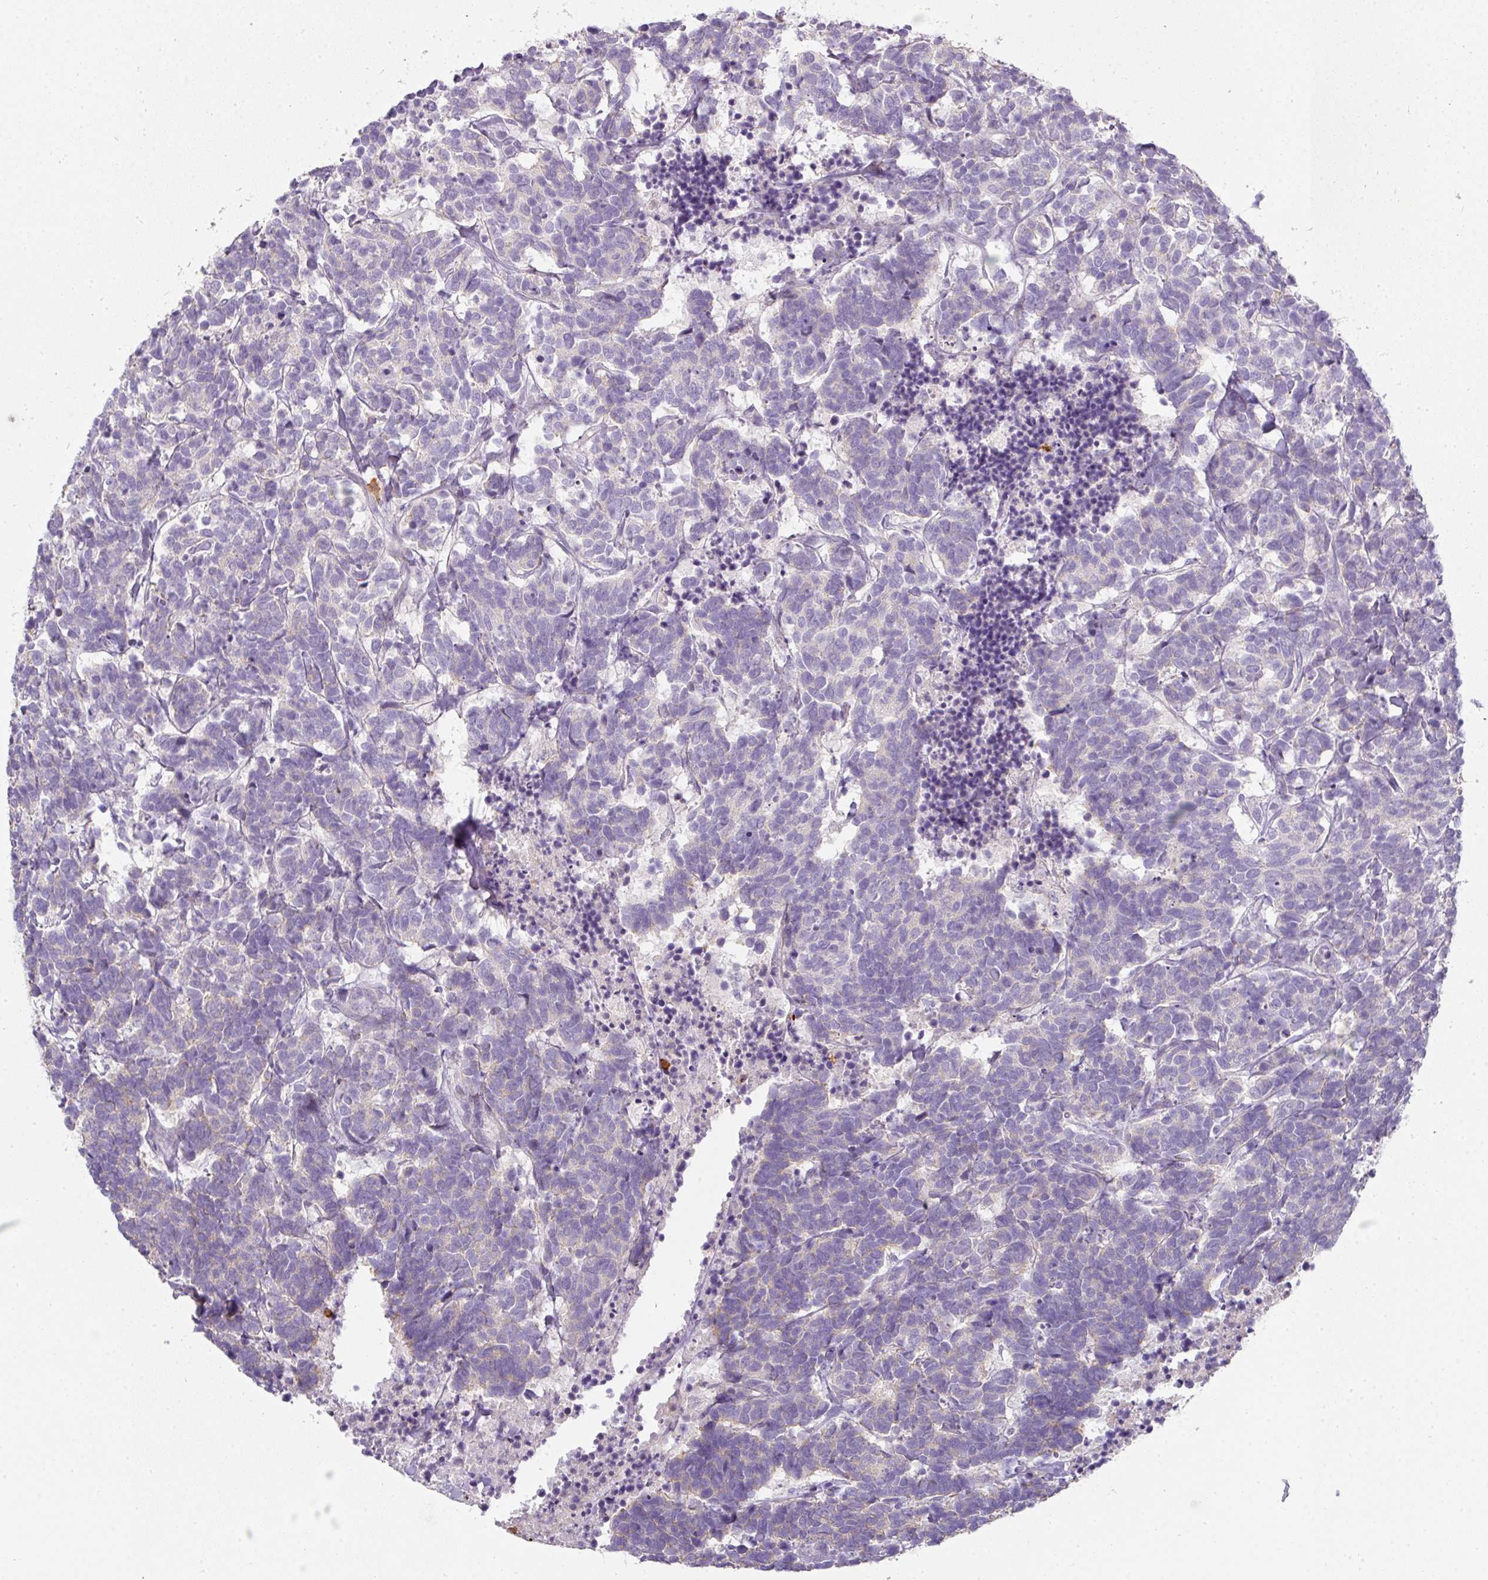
{"staining": {"intensity": "negative", "quantity": "none", "location": "none"}, "tissue": "carcinoid", "cell_type": "Tumor cells", "image_type": "cancer", "snomed": [{"axis": "morphology", "description": "Carcinoma, NOS"}, {"axis": "morphology", "description": "Carcinoid, malignant, NOS"}, {"axis": "topography", "description": "Urinary bladder"}], "caption": "Carcinoid was stained to show a protein in brown. There is no significant expression in tumor cells.", "gene": "HHEX", "patient": {"sex": "male", "age": 57}}